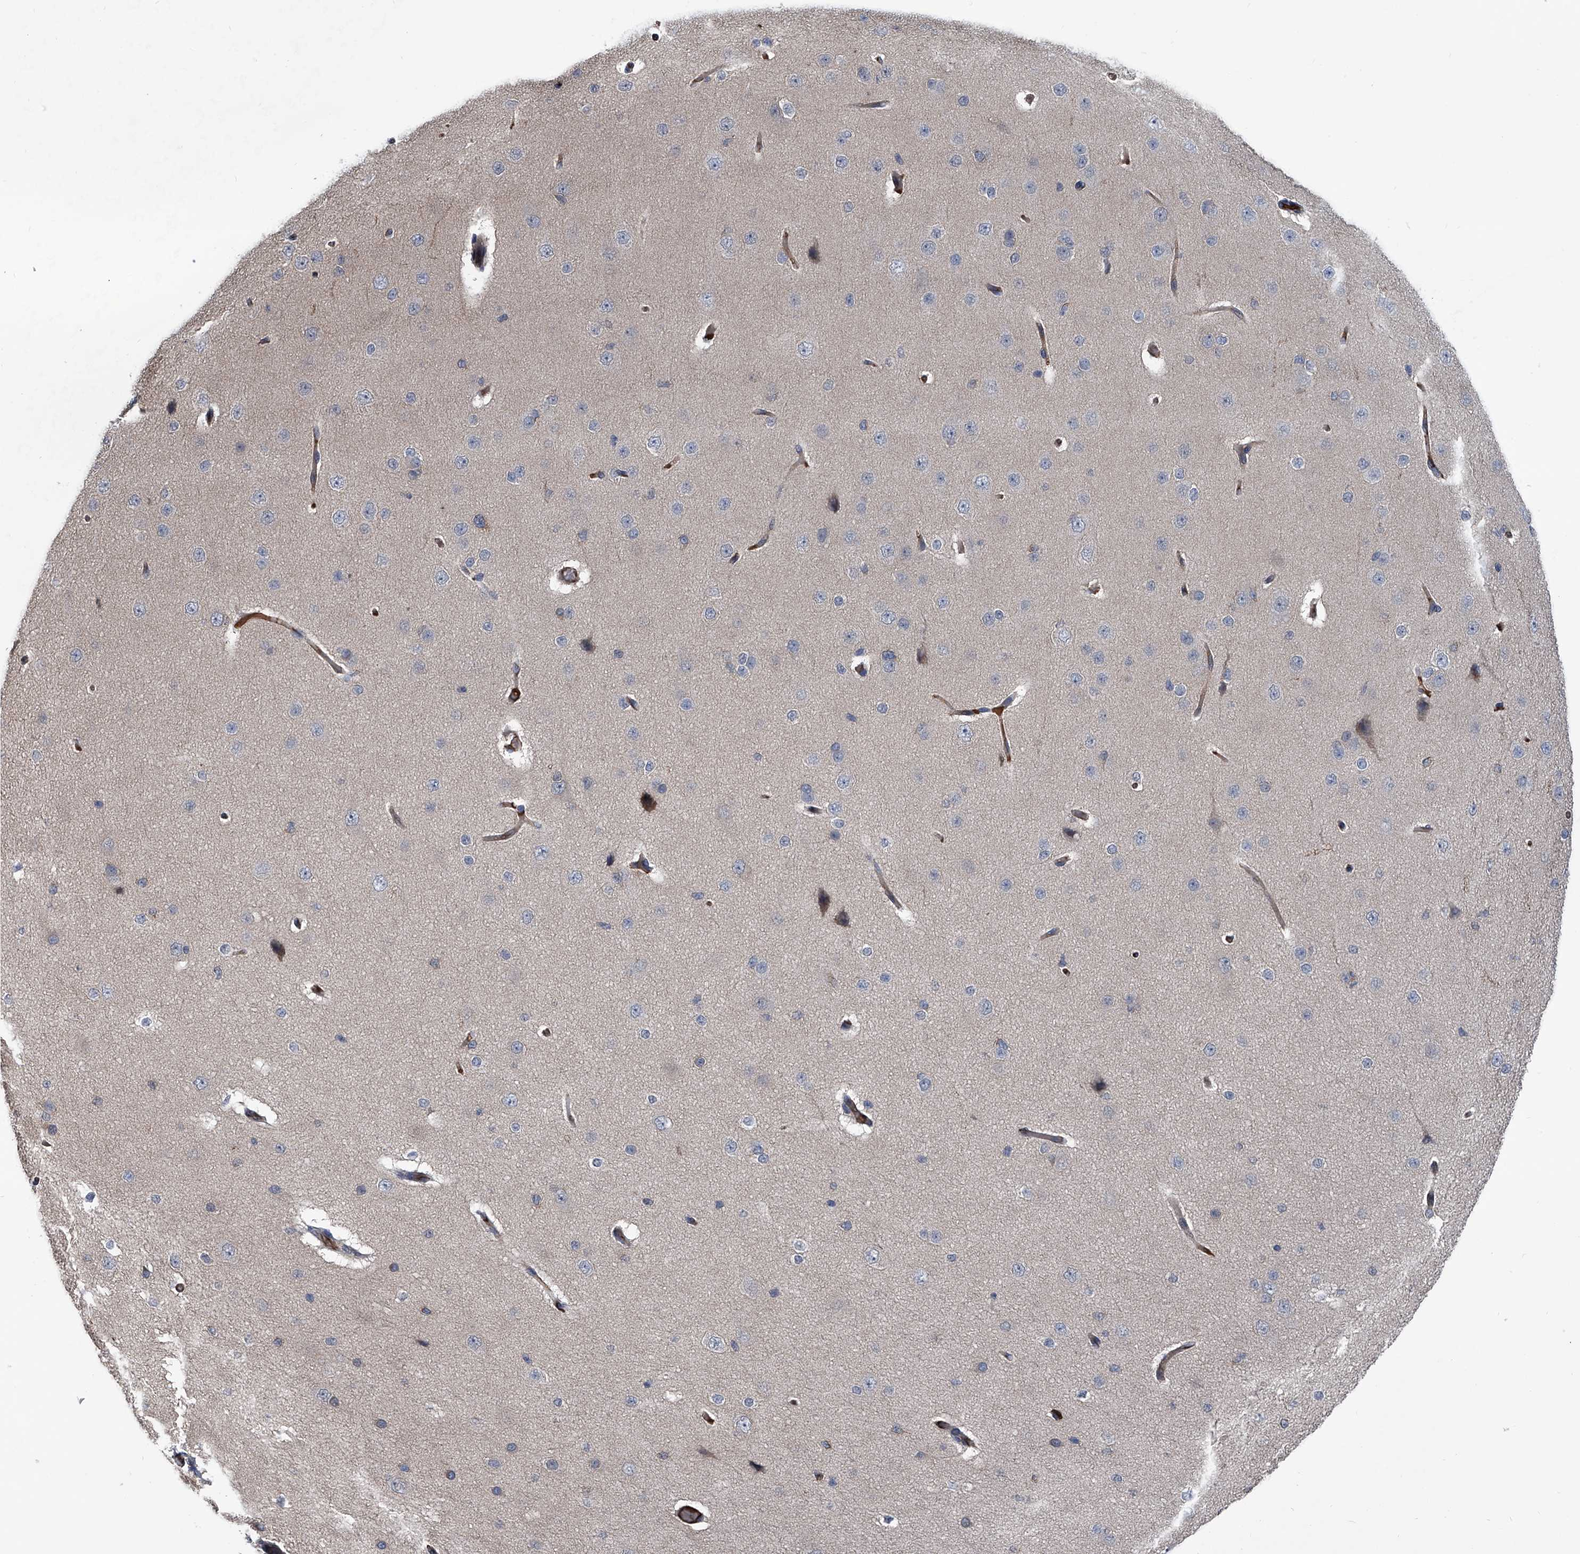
{"staining": {"intensity": "moderate", "quantity": "25%-75%", "location": "cytoplasmic/membranous"}, "tissue": "cerebral cortex", "cell_type": "Endothelial cells", "image_type": "normal", "snomed": [{"axis": "morphology", "description": "Normal tissue, NOS"}, {"axis": "morphology", "description": "Developmental malformation"}, {"axis": "topography", "description": "Cerebral cortex"}], "caption": "Human cerebral cortex stained with a brown dye displays moderate cytoplasmic/membranous positive expression in approximately 25%-75% of endothelial cells.", "gene": "KIF13A", "patient": {"sex": "female", "age": 30}}